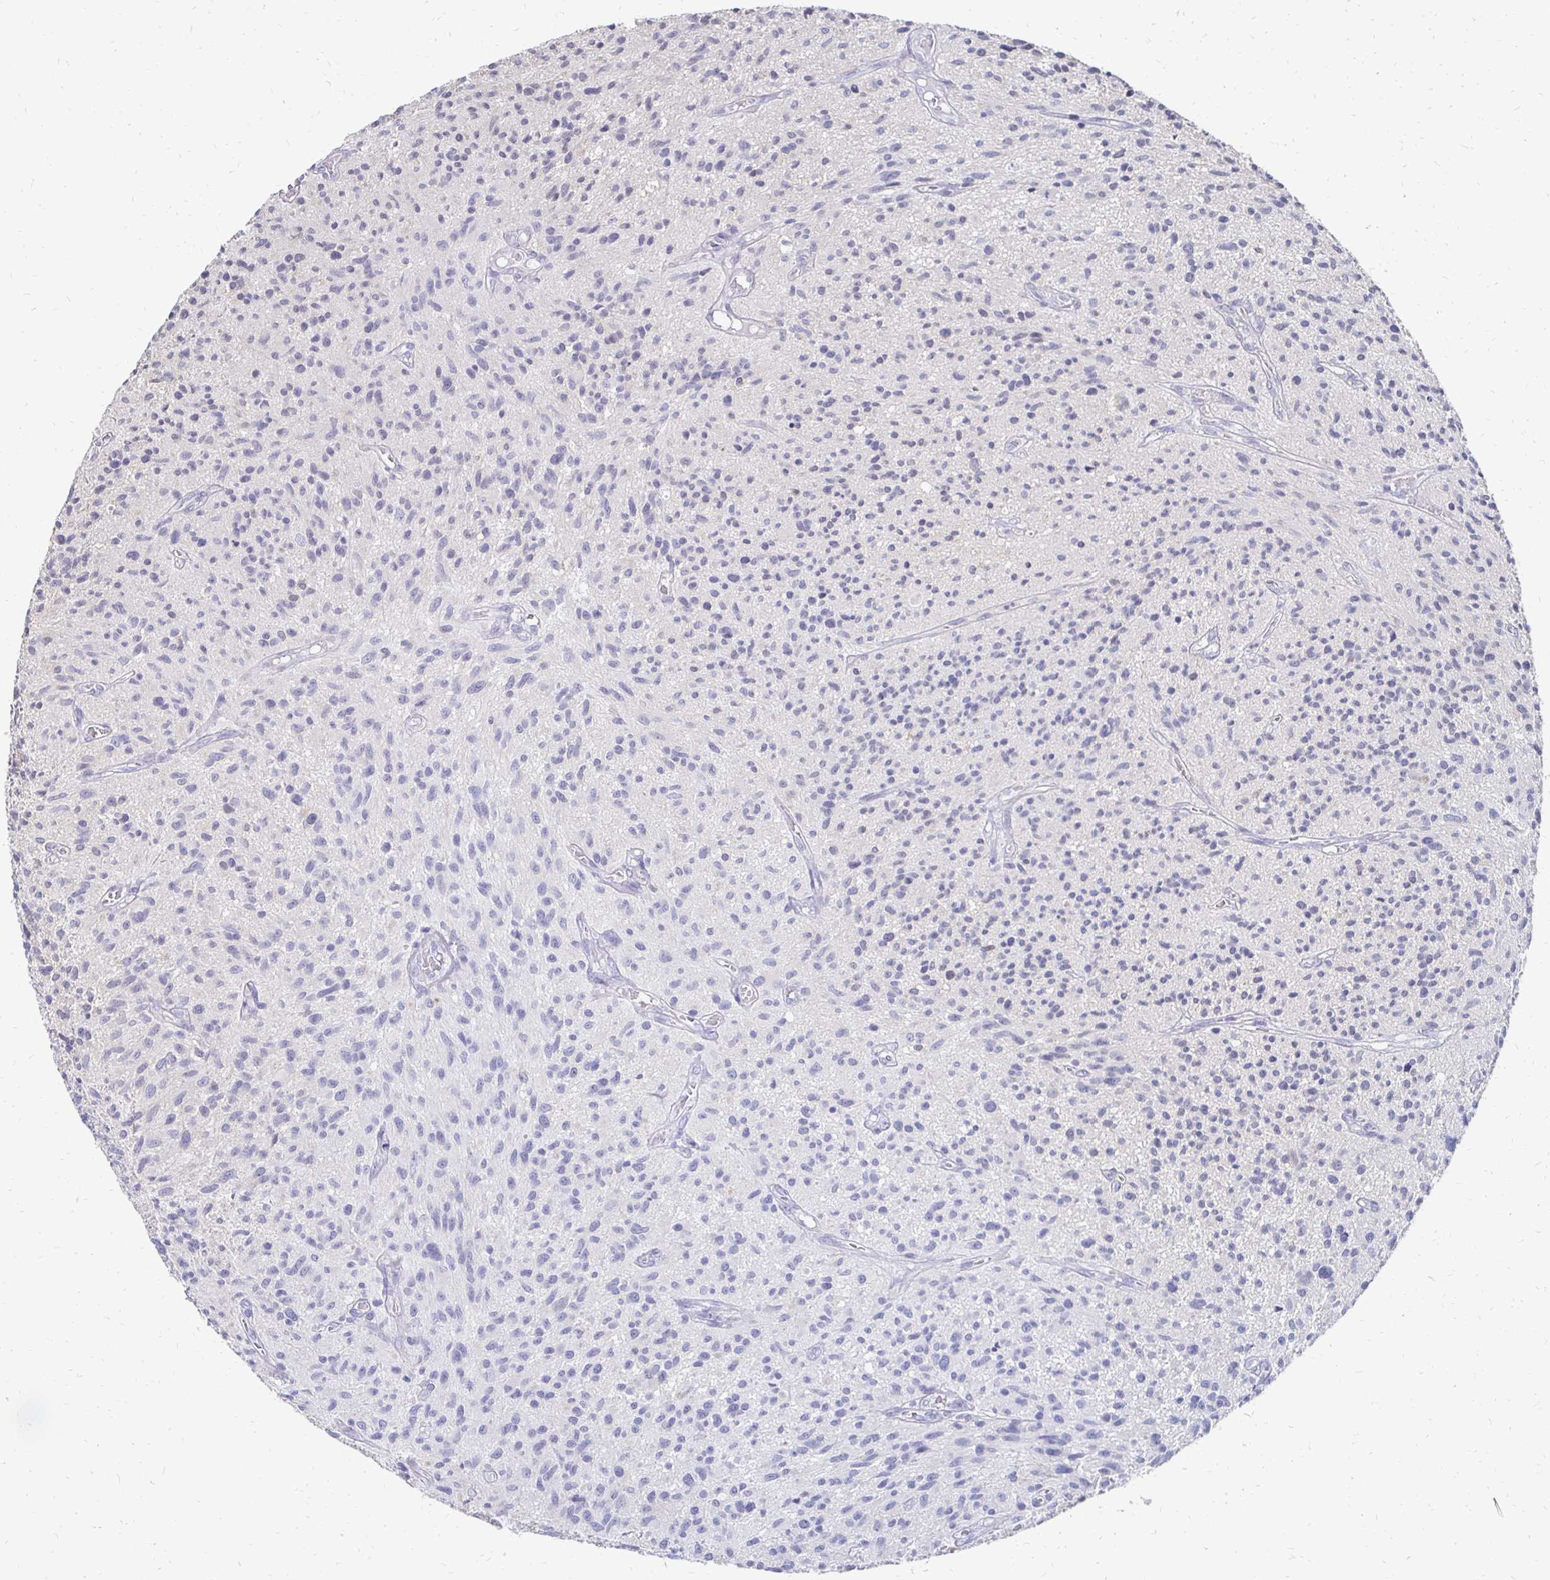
{"staining": {"intensity": "negative", "quantity": "none", "location": "none"}, "tissue": "glioma", "cell_type": "Tumor cells", "image_type": "cancer", "snomed": [{"axis": "morphology", "description": "Glioma, malignant, High grade"}, {"axis": "topography", "description": "Brain"}], "caption": "An immunohistochemistry micrograph of malignant glioma (high-grade) is shown. There is no staining in tumor cells of malignant glioma (high-grade). Brightfield microscopy of IHC stained with DAB (brown) and hematoxylin (blue), captured at high magnification.", "gene": "SYCP3", "patient": {"sex": "male", "age": 75}}